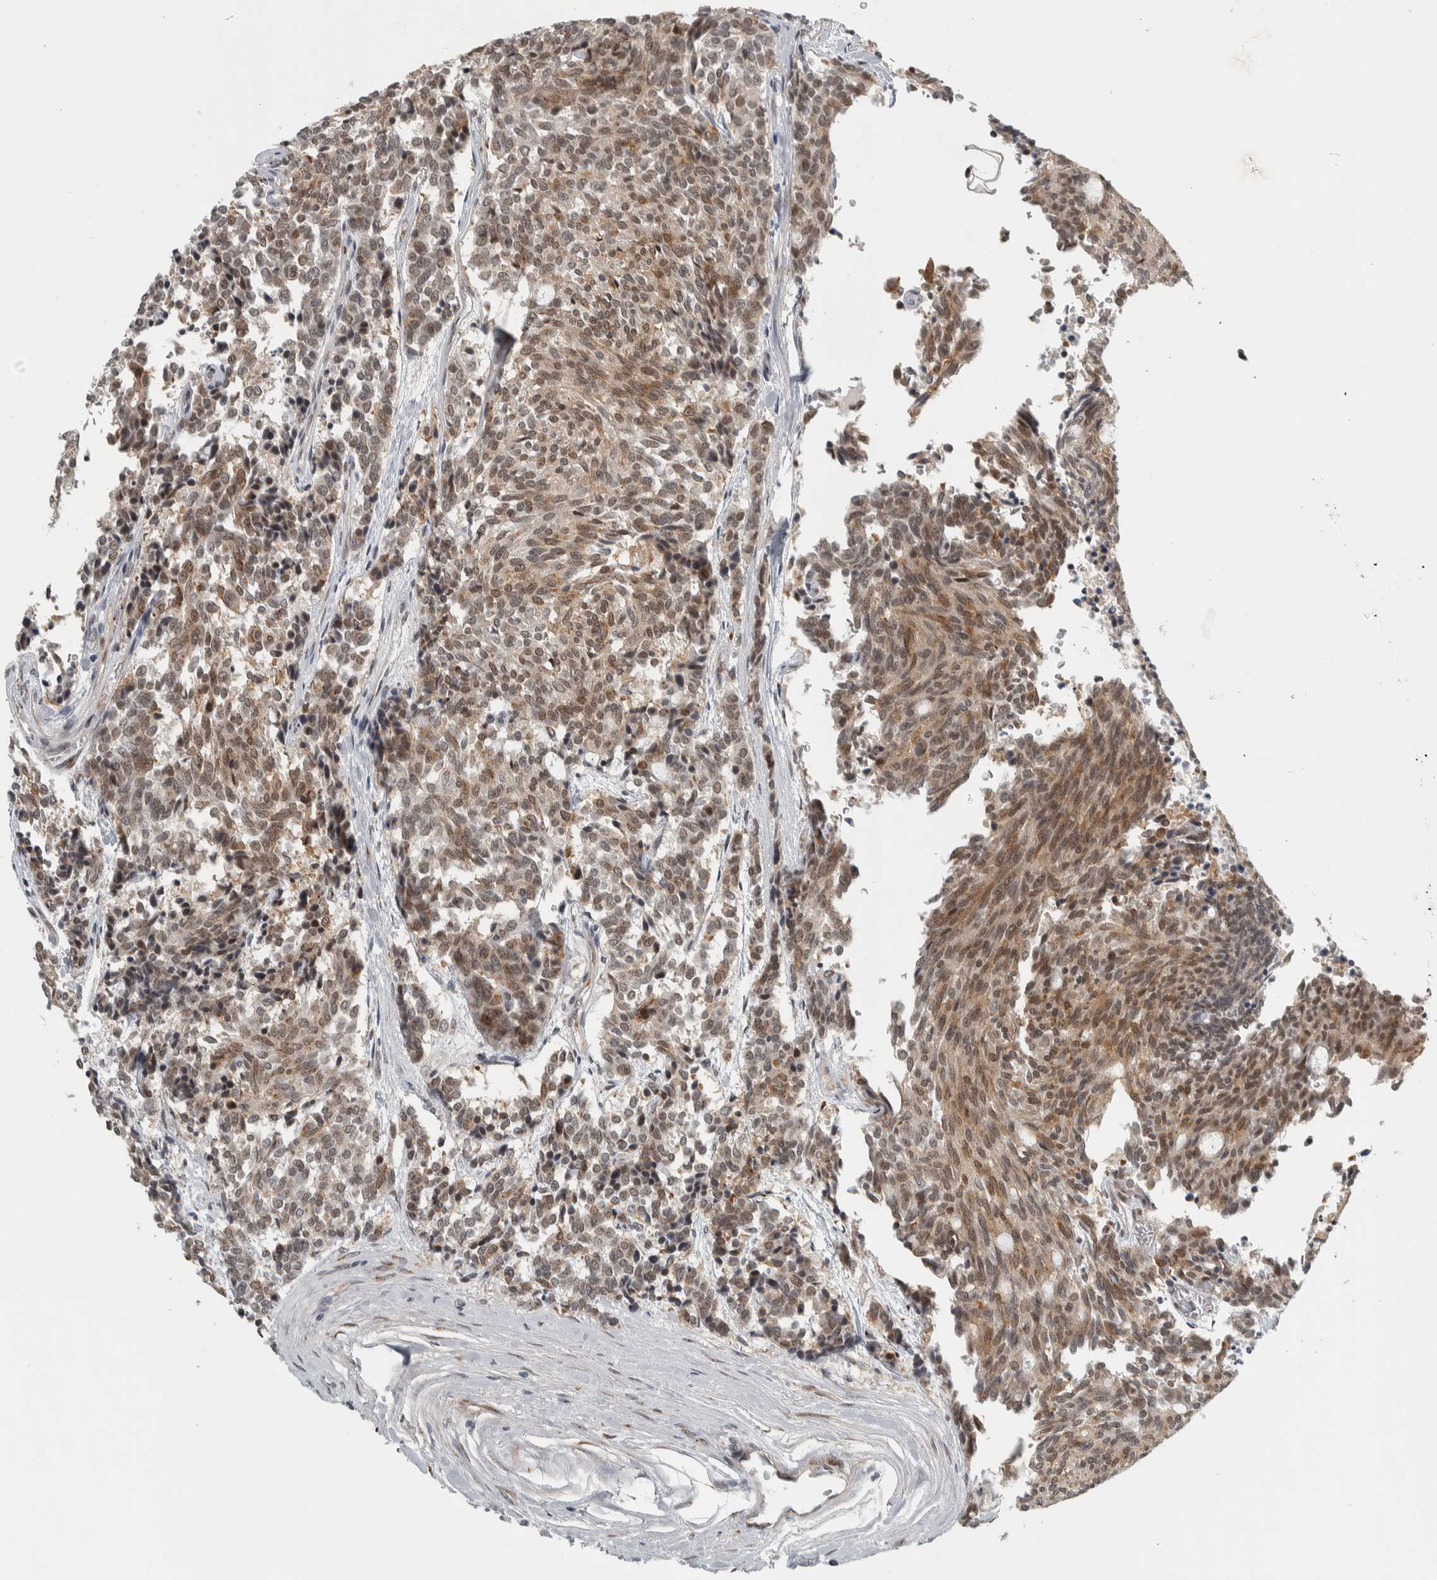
{"staining": {"intensity": "moderate", "quantity": ">75%", "location": "cytoplasmic/membranous,nuclear"}, "tissue": "carcinoid", "cell_type": "Tumor cells", "image_type": "cancer", "snomed": [{"axis": "morphology", "description": "Carcinoid, malignant, NOS"}, {"axis": "topography", "description": "Pancreas"}], "caption": "Carcinoid (malignant) stained with a protein marker exhibits moderate staining in tumor cells.", "gene": "ZMYND8", "patient": {"sex": "female", "age": 54}}